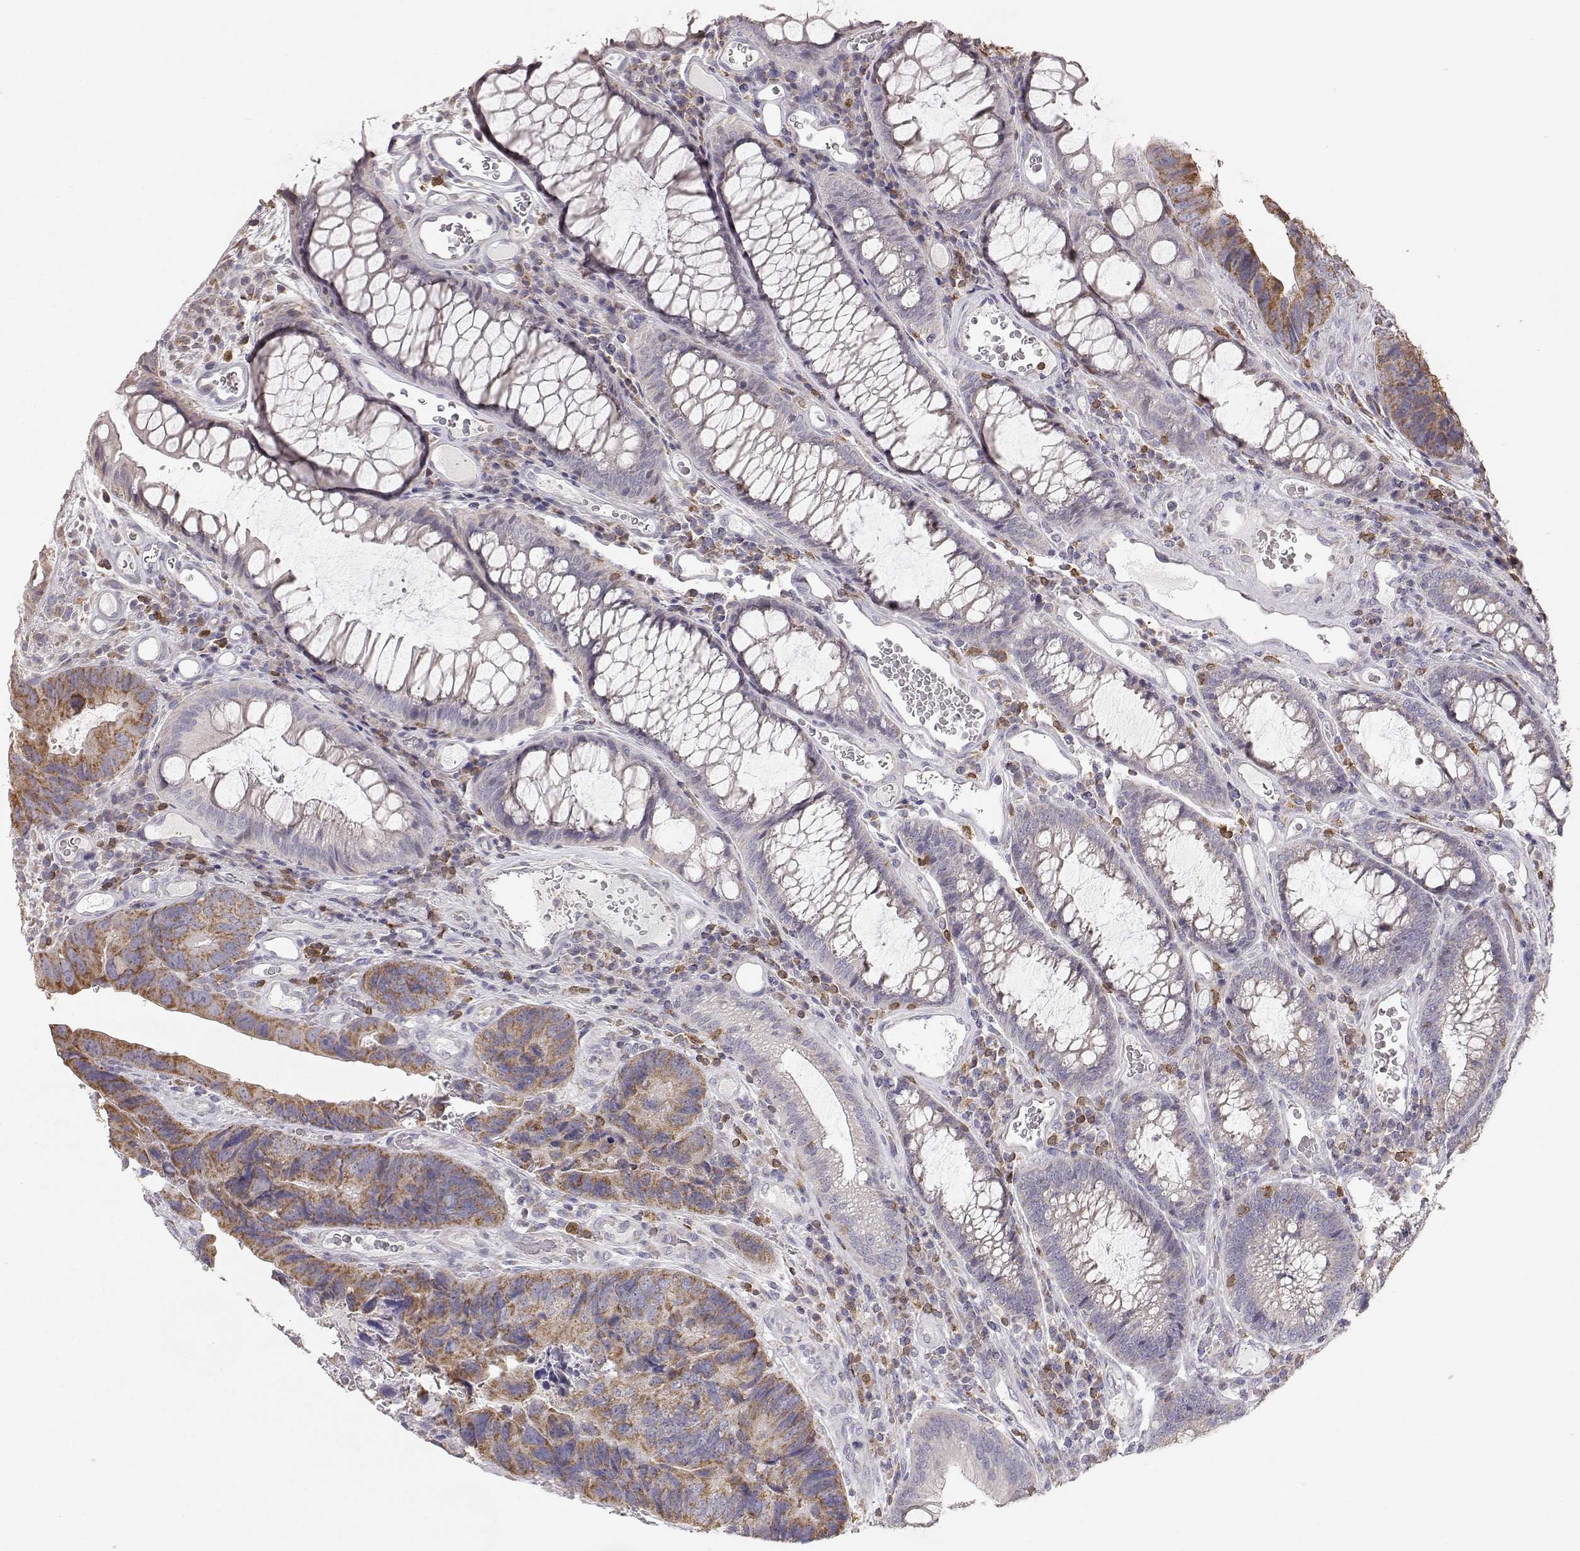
{"staining": {"intensity": "moderate", "quantity": ">75%", "location": "cytoplasmic/membranous"}, "tissue": "colorectal cancer", "cell_type": "Tumor cells", "image_type": "cancer", "snomed": [{"axis": "morphology", "description": "Adenocarcinoma, NOS"}, {"axis": "topography", "description": "Colon"}], "caption": "Moderate cytoplasmic/membranous protein expression is present in about >75% of tumor cells in colorectal adenocarcinoma. (DAB (3,3'-diaminobenzidine) IHC with brightfield microscopy, high magnification).", "gene": "GRAP2", "patient": {"sex": "female", "age": 67}}